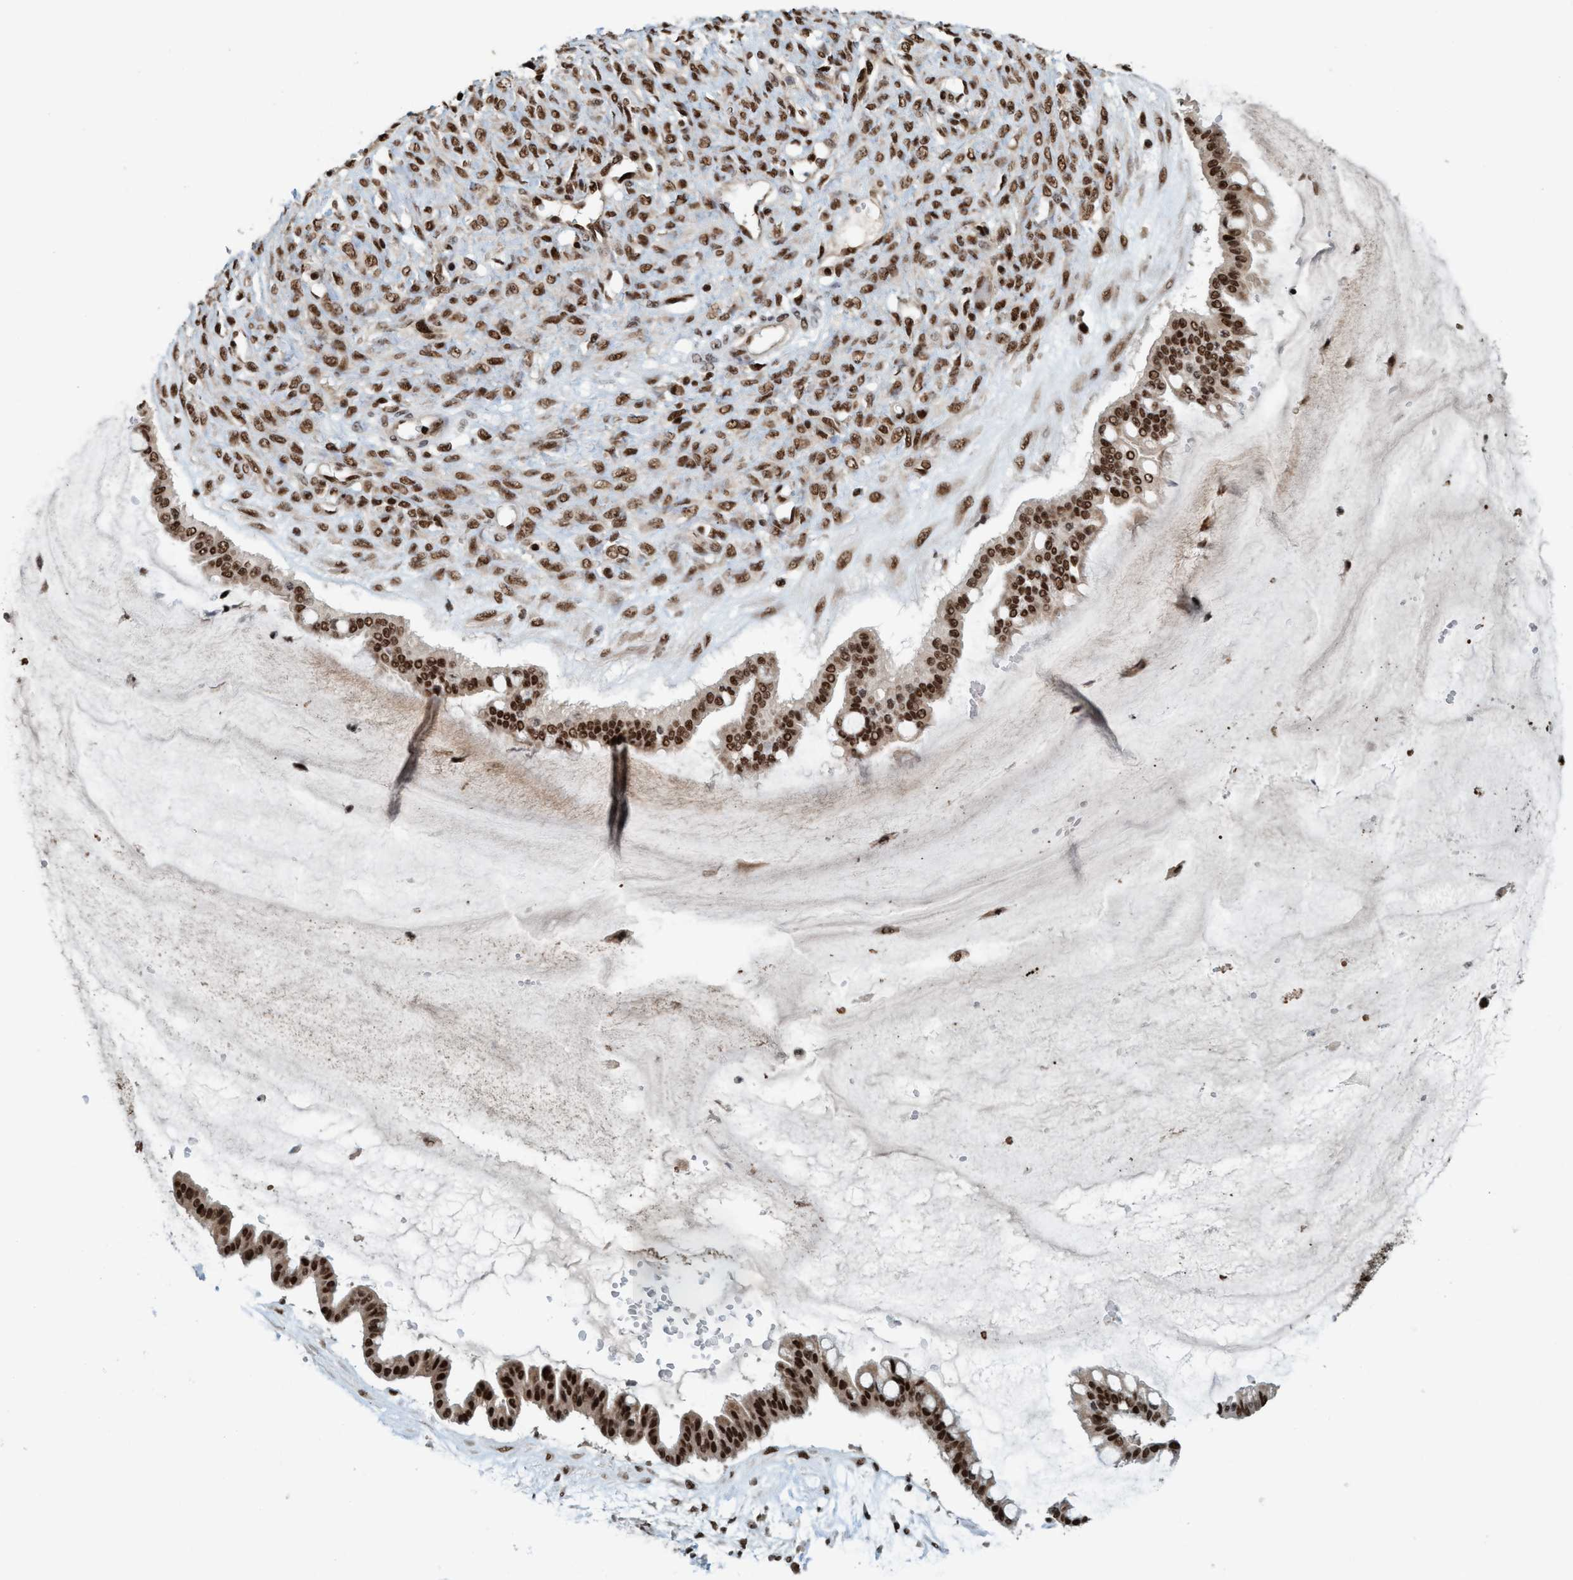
{"staining": {"intensity": "strong", "quantity": ">75%", "location": "nuclear"}, "tissue": "ovarian cancer", "cell_type": "Tumor cells", "image_type": "cancer", "snomed": [{"axis": "morphology", "description": "Cystadenocarcinoma, mucinous, NOS"}, {"axis": "topography", "description": "Ovary"}], "caption": "Human mucinous cystadenocarcinoma (ovarian) stained for a protein (brown) exhibits strong nuclear positive positivity in about >75% of tumor cells.", "gene": "SMCR8", "patient": {"sex": "female", "age": 73}}